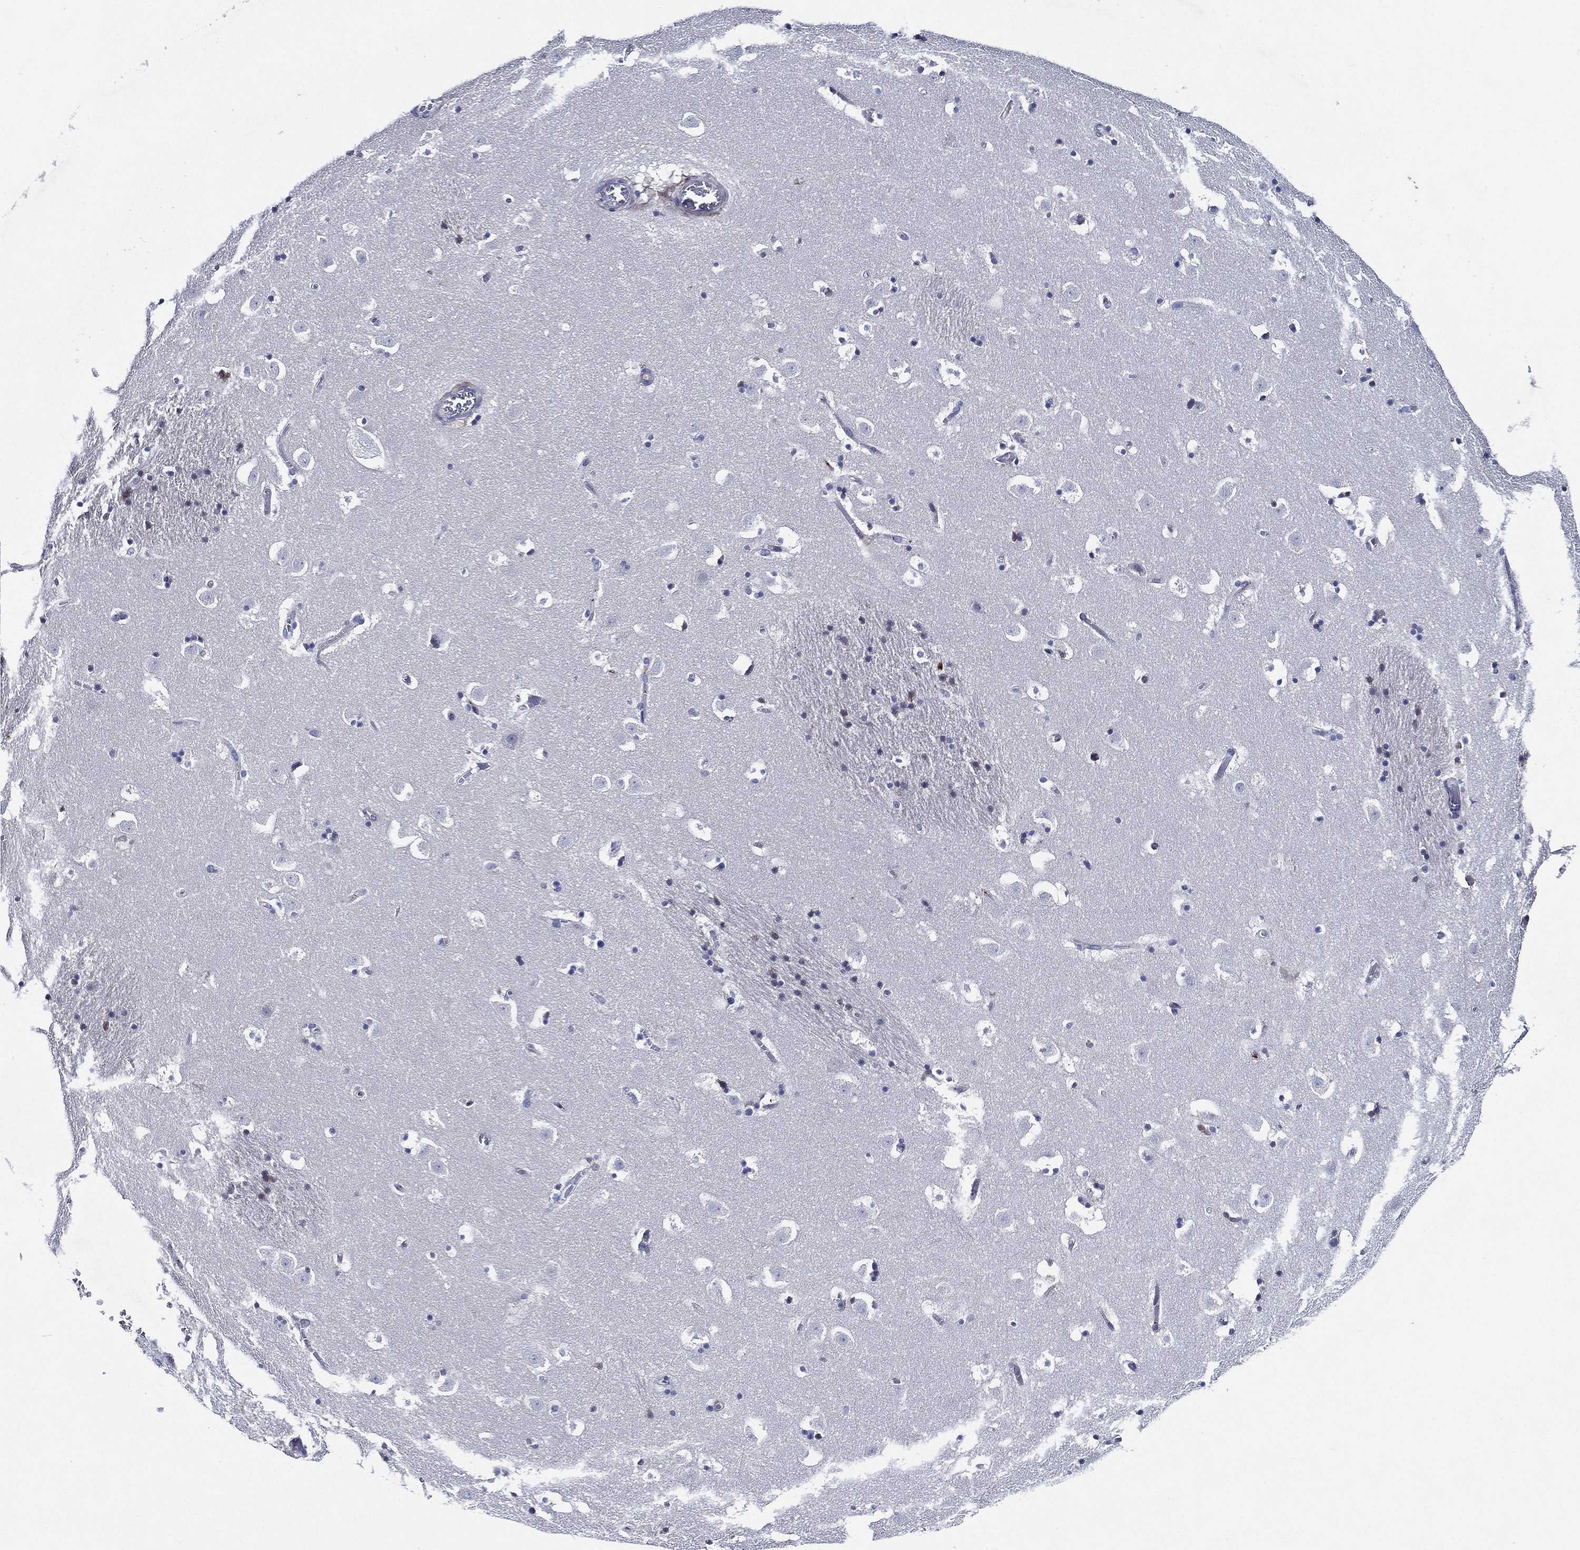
{"staining": {"intensity": "negative", "quantity": "none", "location": "none"}, "tissue": "caudate", "cell_type": "Glial cells", "image_type": "normal", "snomed": [{"axis": "morphology", "description": "Normal tissue, NOS"}, {"axis": "topography", "description": "Lateral ventricle wall"}], "caption": "This is an immunohistochemistry photomicrograph of benign caudate. There is no positivity in glial cells.", "gene": "TMPRSS11D", "patient": {"sex": "female", "age": 42}}